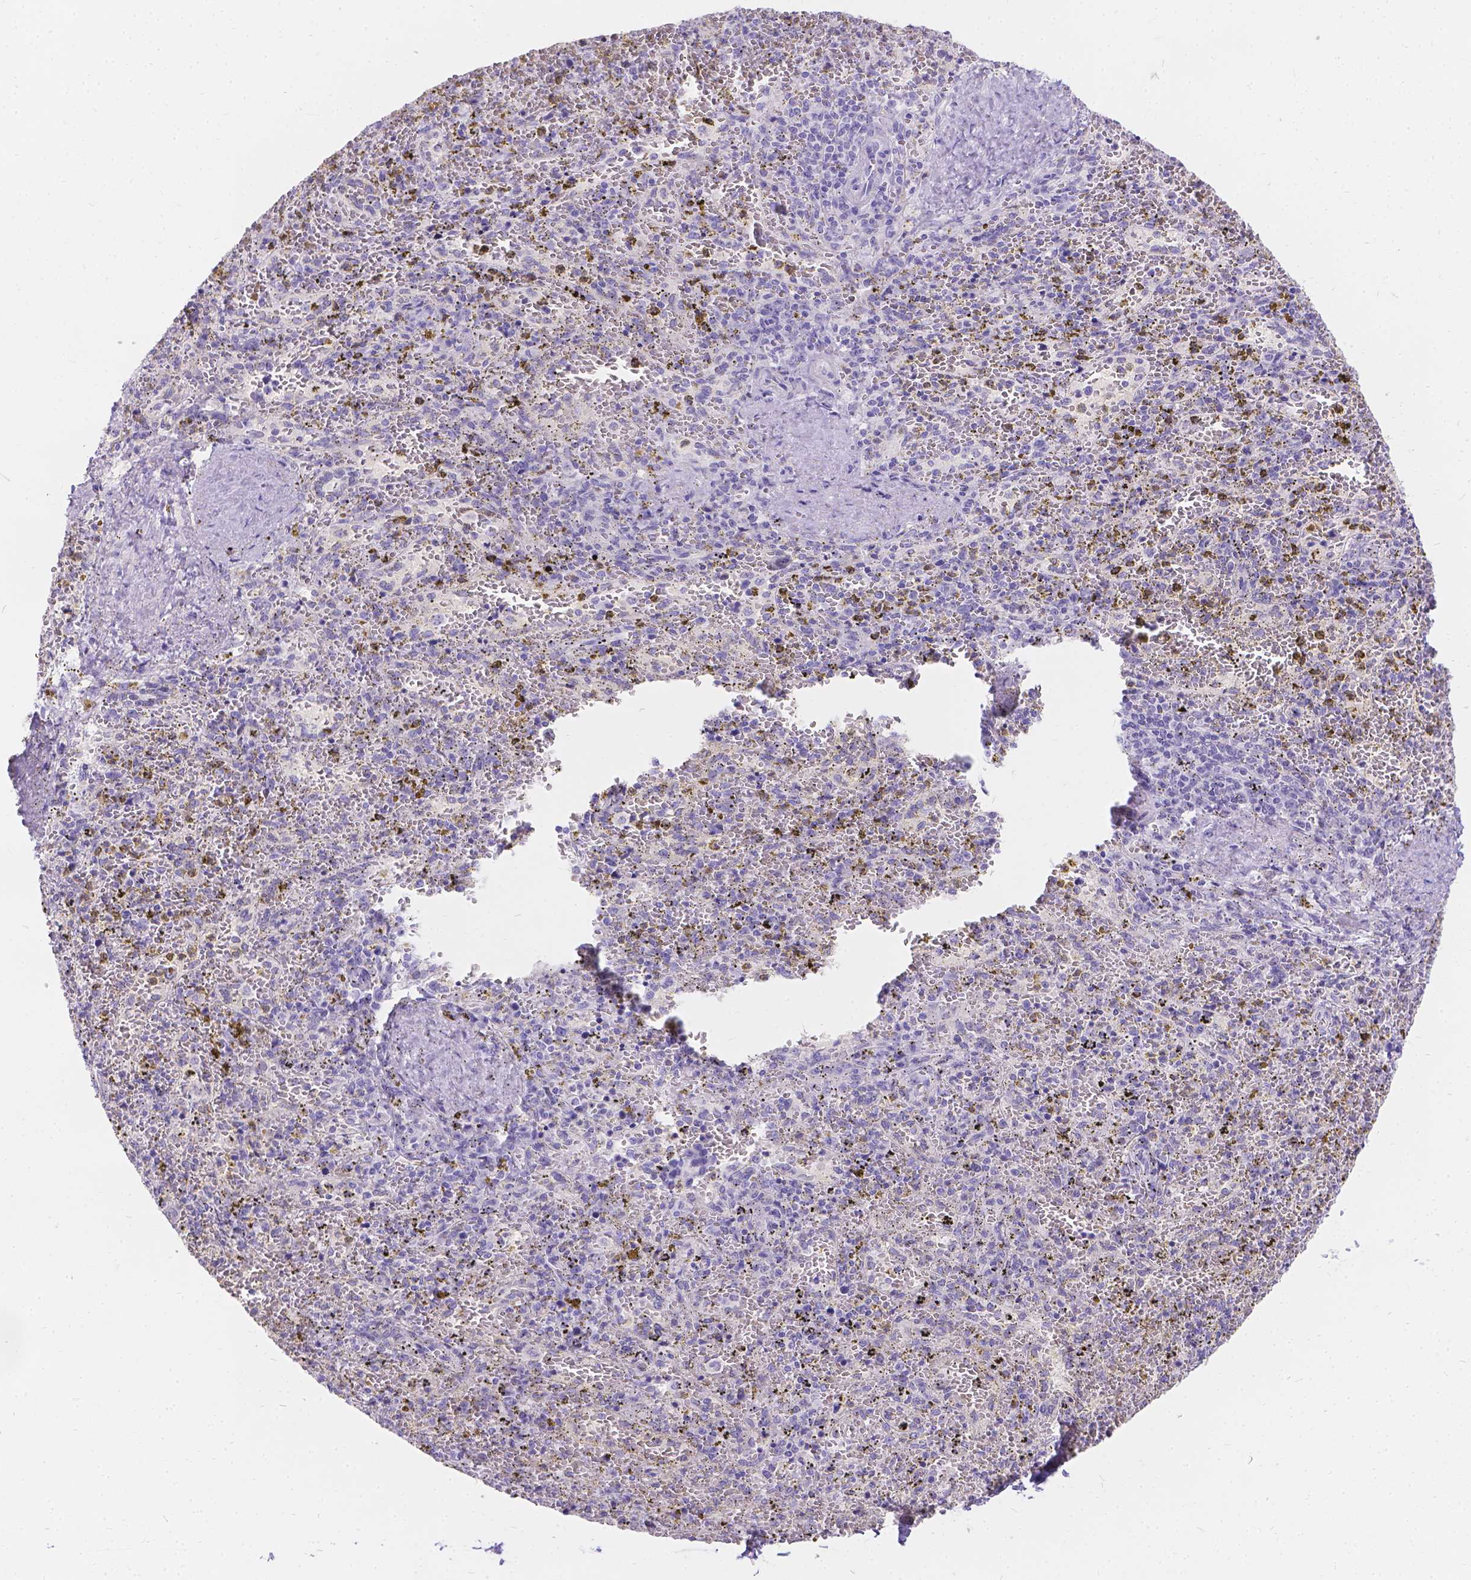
{"staining": {"intensity": "negative", "quantity": "none", "location": "none"}, "tissue": "spleen", "cell_type": "Cells in red pulp", "image_type": "normal", "snomed": [{"axis": "morphology", "description": "Normal tissue, NOS"}, {"axis": "topography", "description": "Spleen"}], "caption": "Immunohistochemistry (IHC) image of unremarkable human spleen stained for a protein (brown), which exhibits no expression in cells in red pulp.", "gene": "GNRHR", "patient": {"sex": "female", "age": 50}}